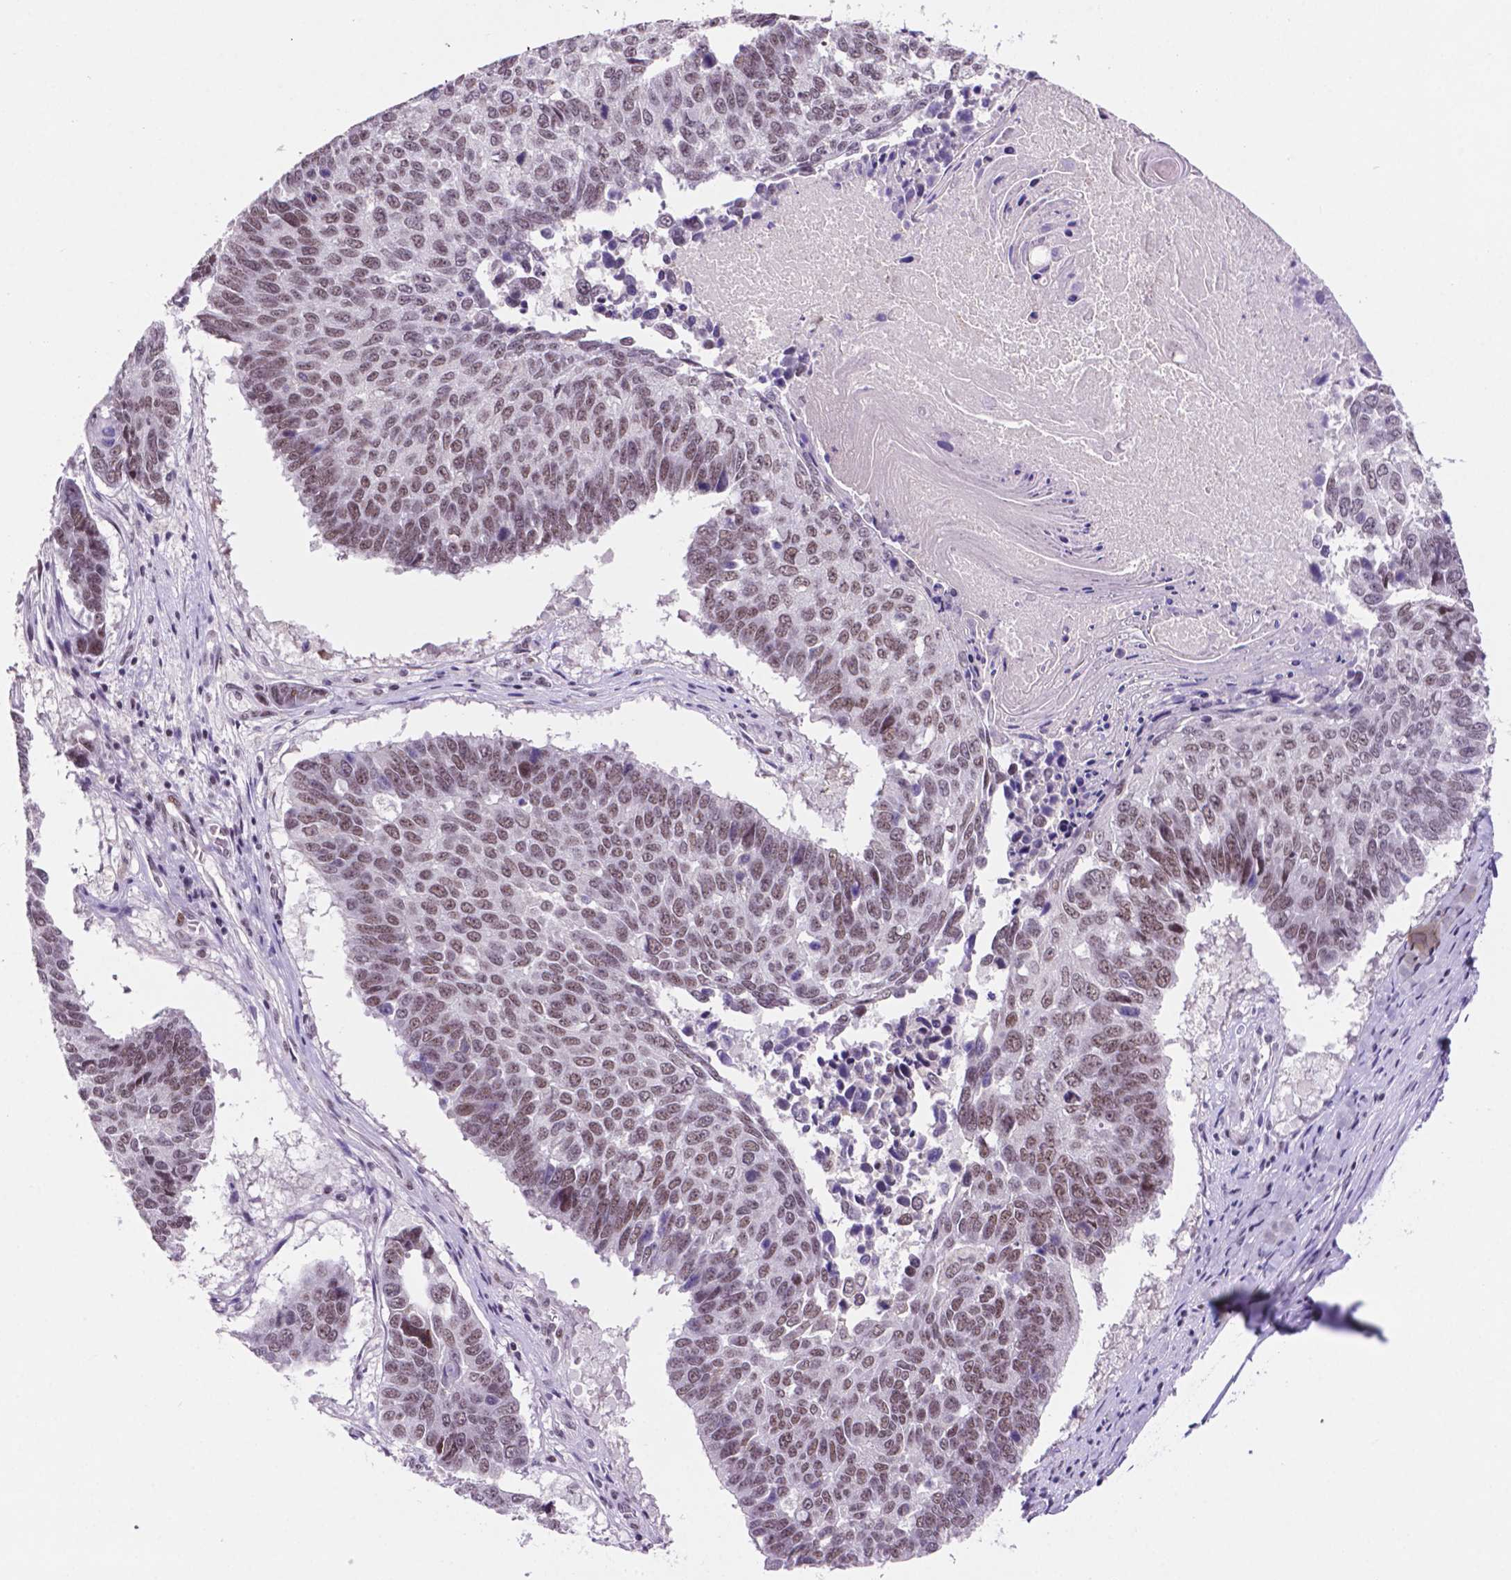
{"staining": {"intensity": "moderate", "quantity": ">75%", "location": "nuclear"}, "tissue": "lung cancer", "cell_type": "Tumor cells", "image_type": "cancer", "snomed": [{"axis": "morphology", "description": "Squamous cell carcinoma, NOS"}, {"axis": "topography", "description": "Lung"}], "caption": "Moderate nuclear positivity for a protein is identified in about >75% of tumor cells of lung cancer using immunohistochemistry (IHC).", "gene": "NCOR1", "patient": {"sex": "male", "age": 73}}